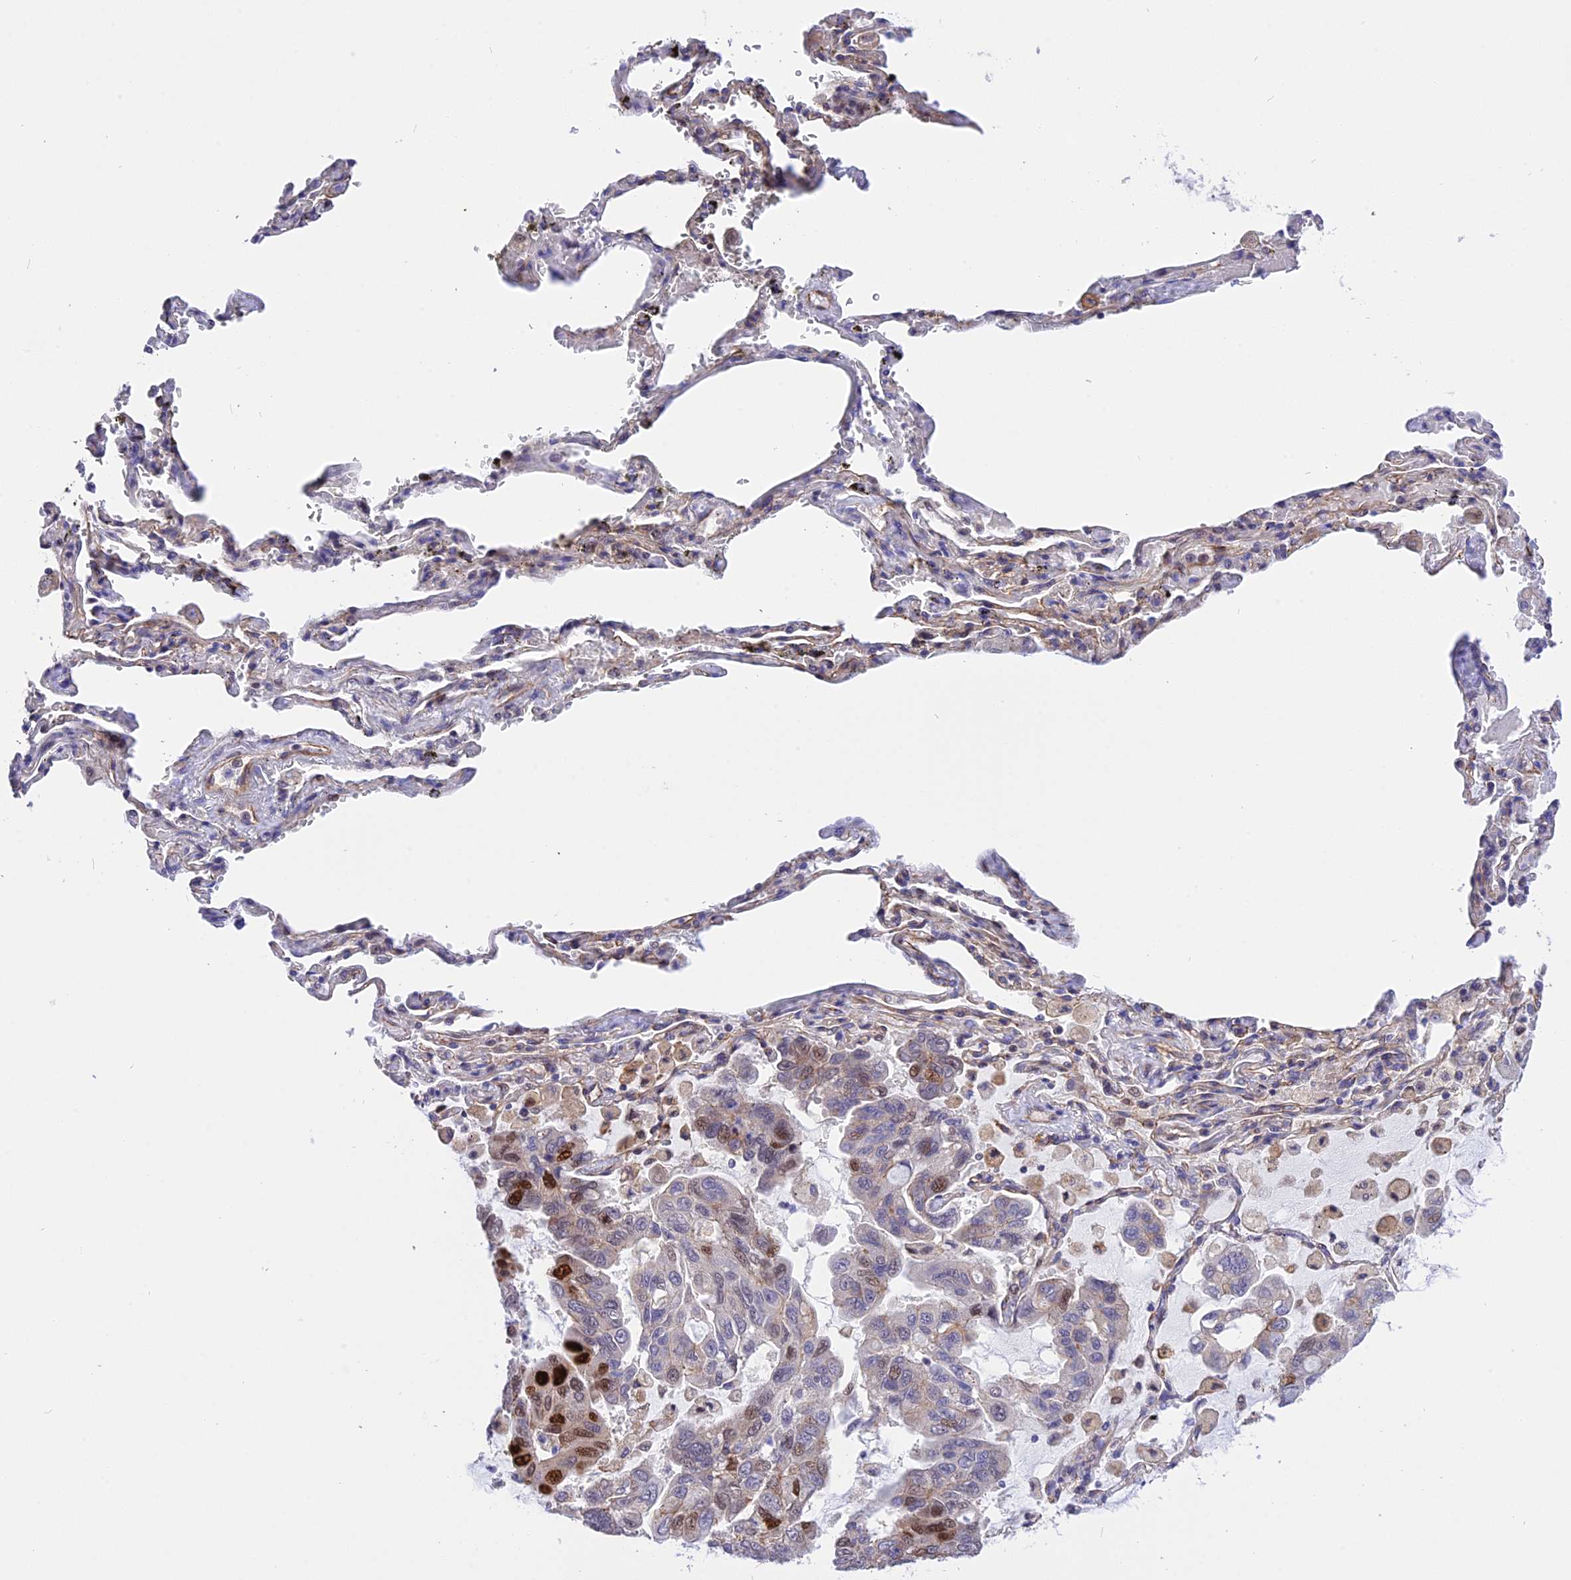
{"staining": {"intensity": "strong", "quantity": "25%-75%", "location": "cytoplasmic/membranous,nuclear"}, "tissue": "lung cancer", "cell_type": "Tumor cells", "image_type": "cancer", "snomed": [{"axis": "morphology", "description": "Adenocarcinoma, NOS"}, {"axis": "topography", "description": "Lung"}], "caption": "Immunohistochemical staining of human adenocarcinoma (lung) shows strong cytoplasmic/membranous and nuclear protein staining in about 25%-75% of tumor cells.", "gene": "R3HDM4", "patient": {"sex": "male", "age": 64}}